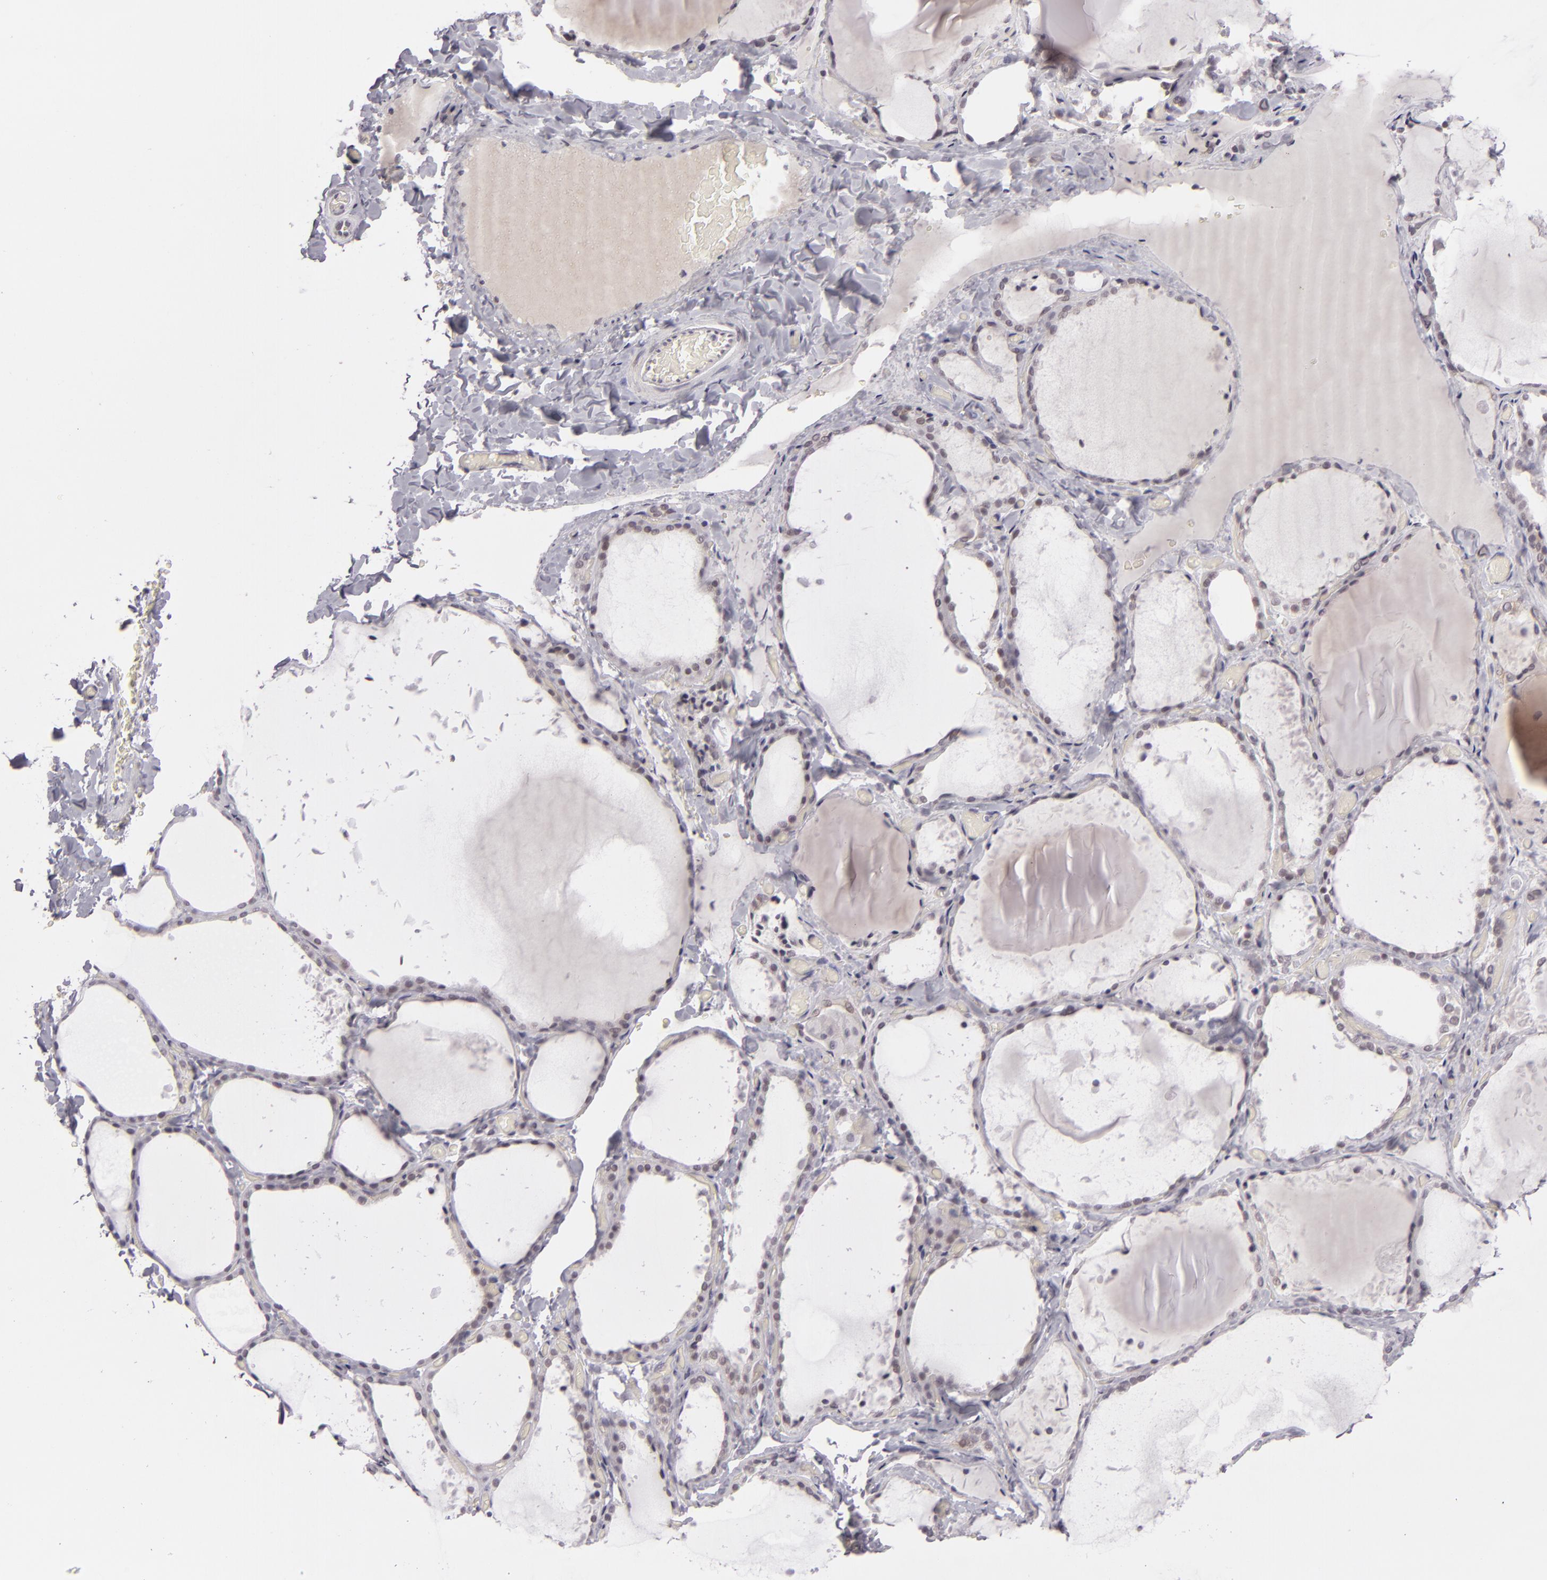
{"staining": {"intensity": "weak", "quantity": "25%-75%", "location": "nuclear"}, "tissue": "thyroid gland", "cell_type": "Glandular cells", "image_type": "normal", "snomed": [{"axis": "morphology", "description": "Normal tissue, NOS"}, {"axis": "topography", "description": "Thyroid gland"}], "caption": "Immunohistochemistry staining of unremarkable thyroid gland, which demonstrates low levels of weak nuclear positivity in approximately 25%-75% of glandular cells indicating weak nuclear protein staining. The staining was performed using DAB (3,3'-diaminobenzidine) (brown) for protein detection and nuclei were counterstained in hematoxylin (blue).", "gene": "ZNF205", "patient": {"sex": "female", "age": 22}}